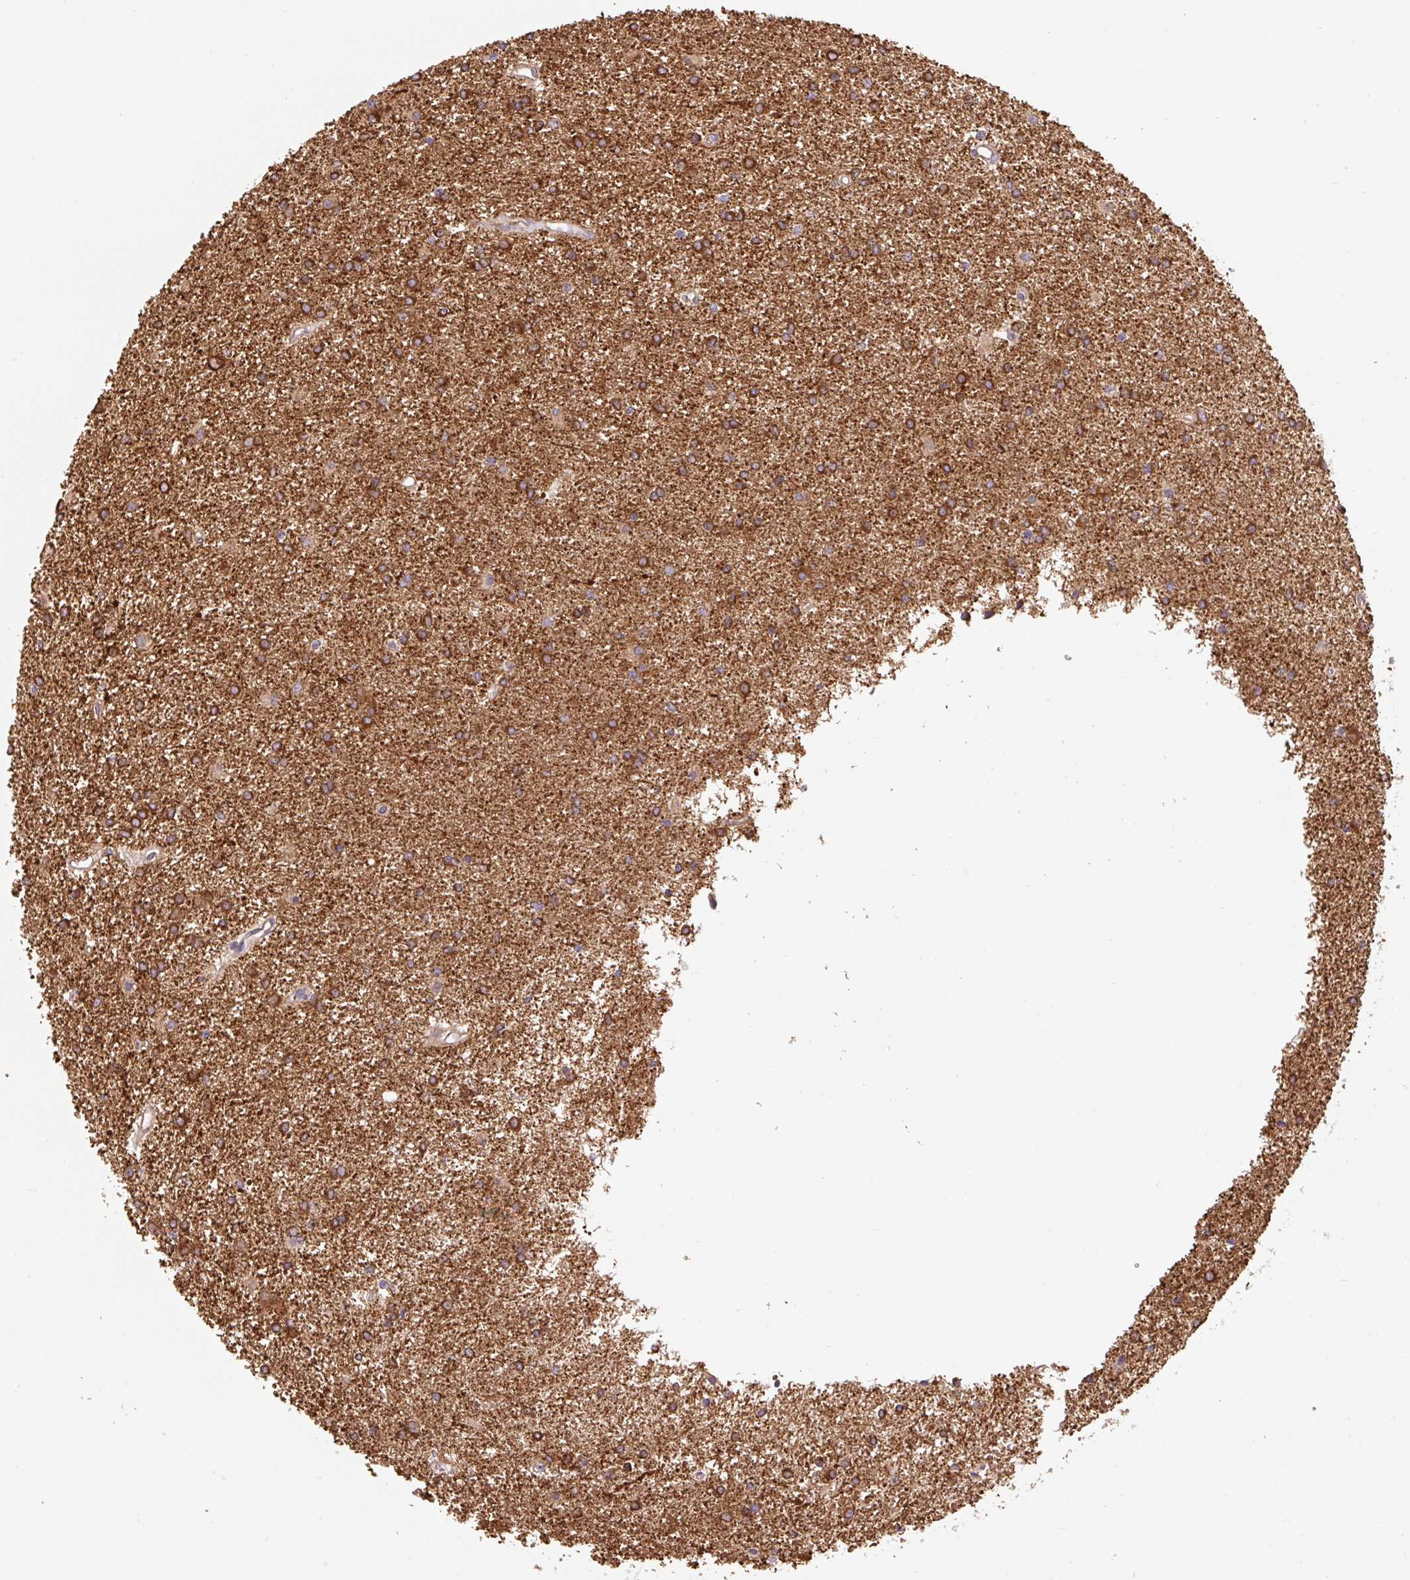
{"staining": {"intensity": "strong", "quantity": ">75%", "location": "cytoplasmic/membranous"}, "tissue": "glioma", "cell_type": "Tumor cells", "image_type": "cancer", "snomed": [{"axis": "morphology", "description": "Glioma, malignant, High grade"}, {"axis": "topography", "description": "Brain"}], "caption": "Protein staining of high-grade glioma (malignant) tissue shows strong cytoplasmic/membranous staining in approximately >75% of tumor cells.", "gene": "COX8A", "patient": {"sex": "female", "age": 50}}